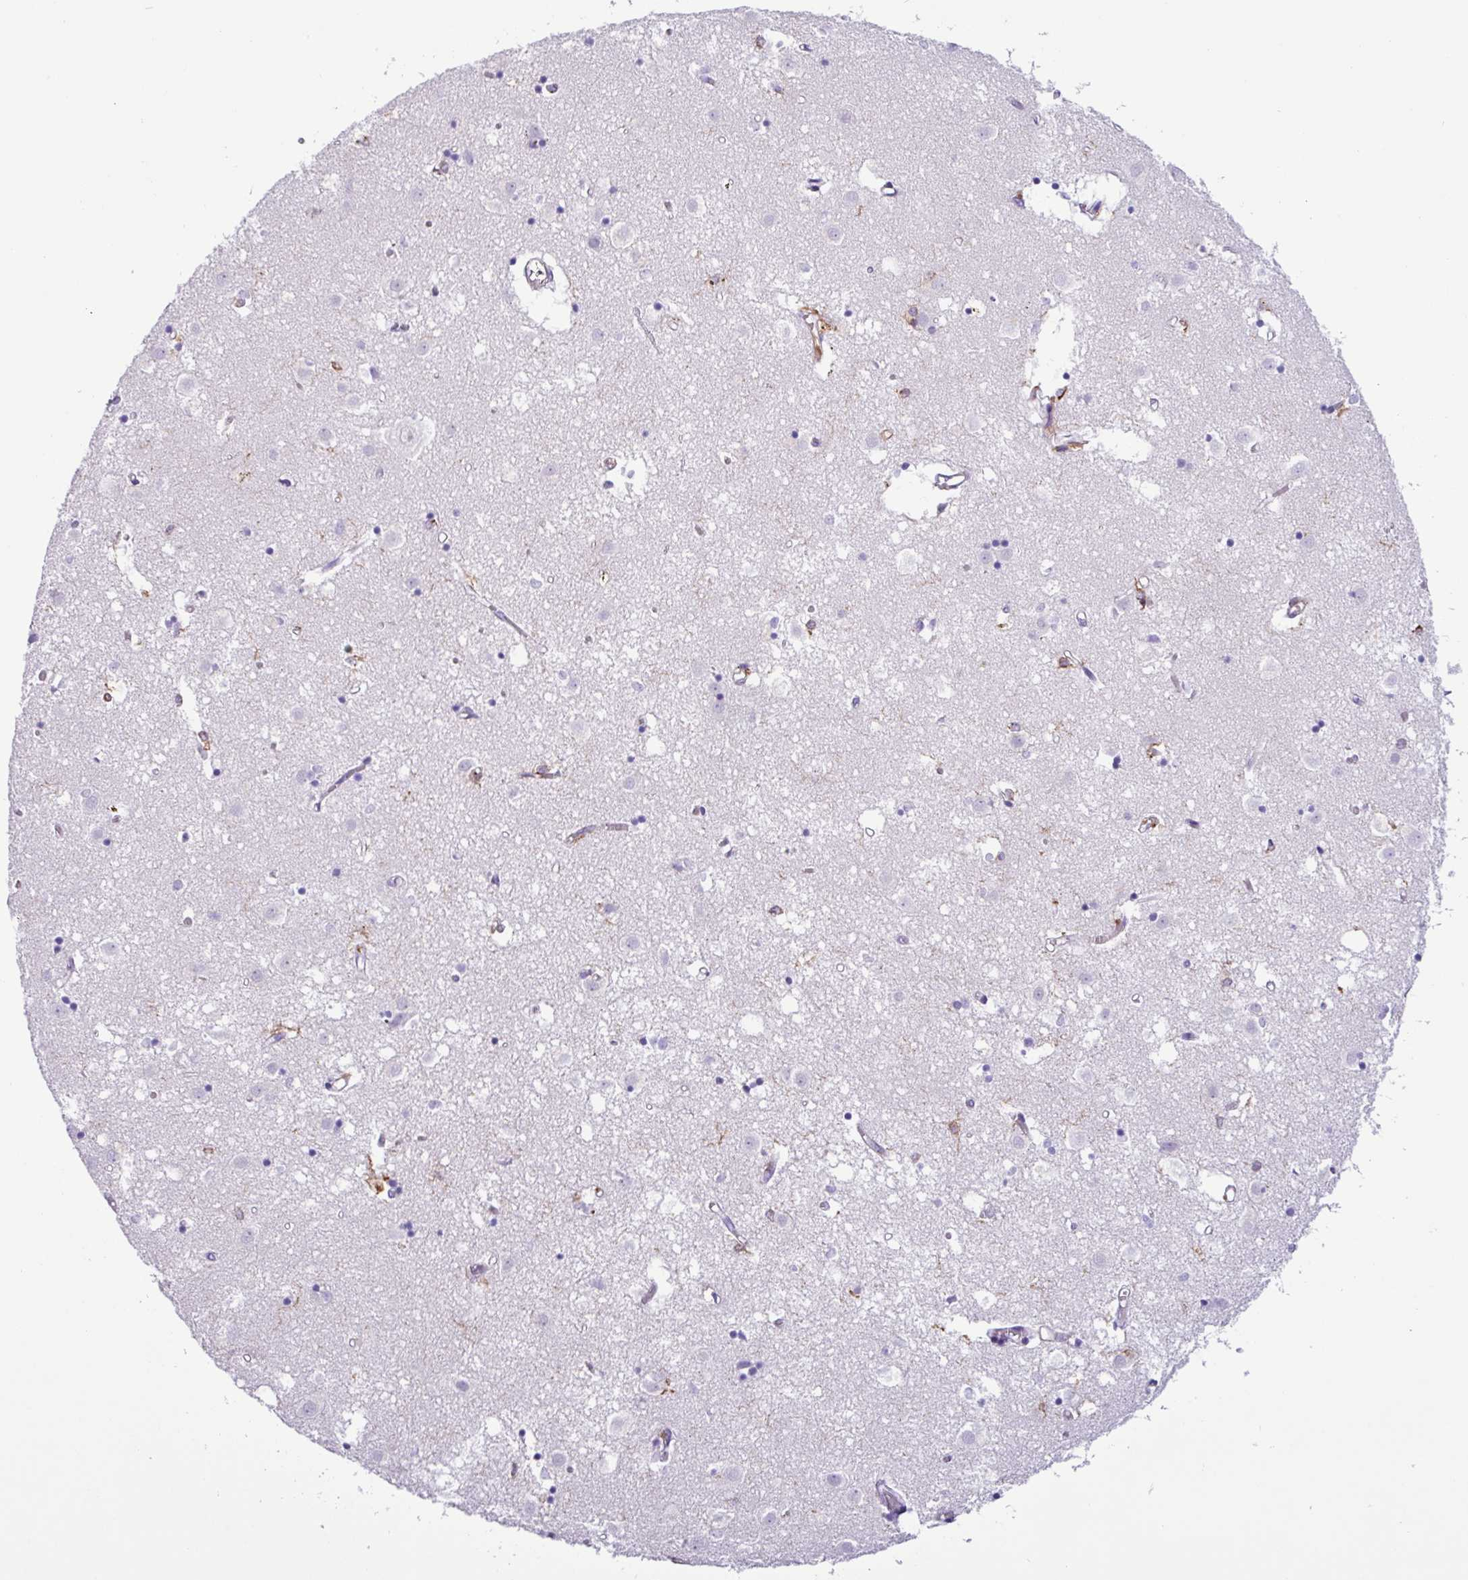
{"staining": {"intensity": "moderate", "quantity": "<25%", "location": "cytoplasmic/membranous"}, "tissue": "caudate", "cell_type": "Glial cells", "image_type": "normal", "snomed": [{"axis": "morphology", "description": "Normal tissue, NOS"}, {"axis": "topography", "description": "Lateral ventricle wall"}], "caption": "A photomicrograph of human caudate stained for a protein demonstrates moderate cytoplasmic/membranous brown staining in glial cells. The protein is shown in brown color, while the nuclei are stained blue.", "gene": "PPP1R18", "patient": {"sex": "male", "age": 70}}